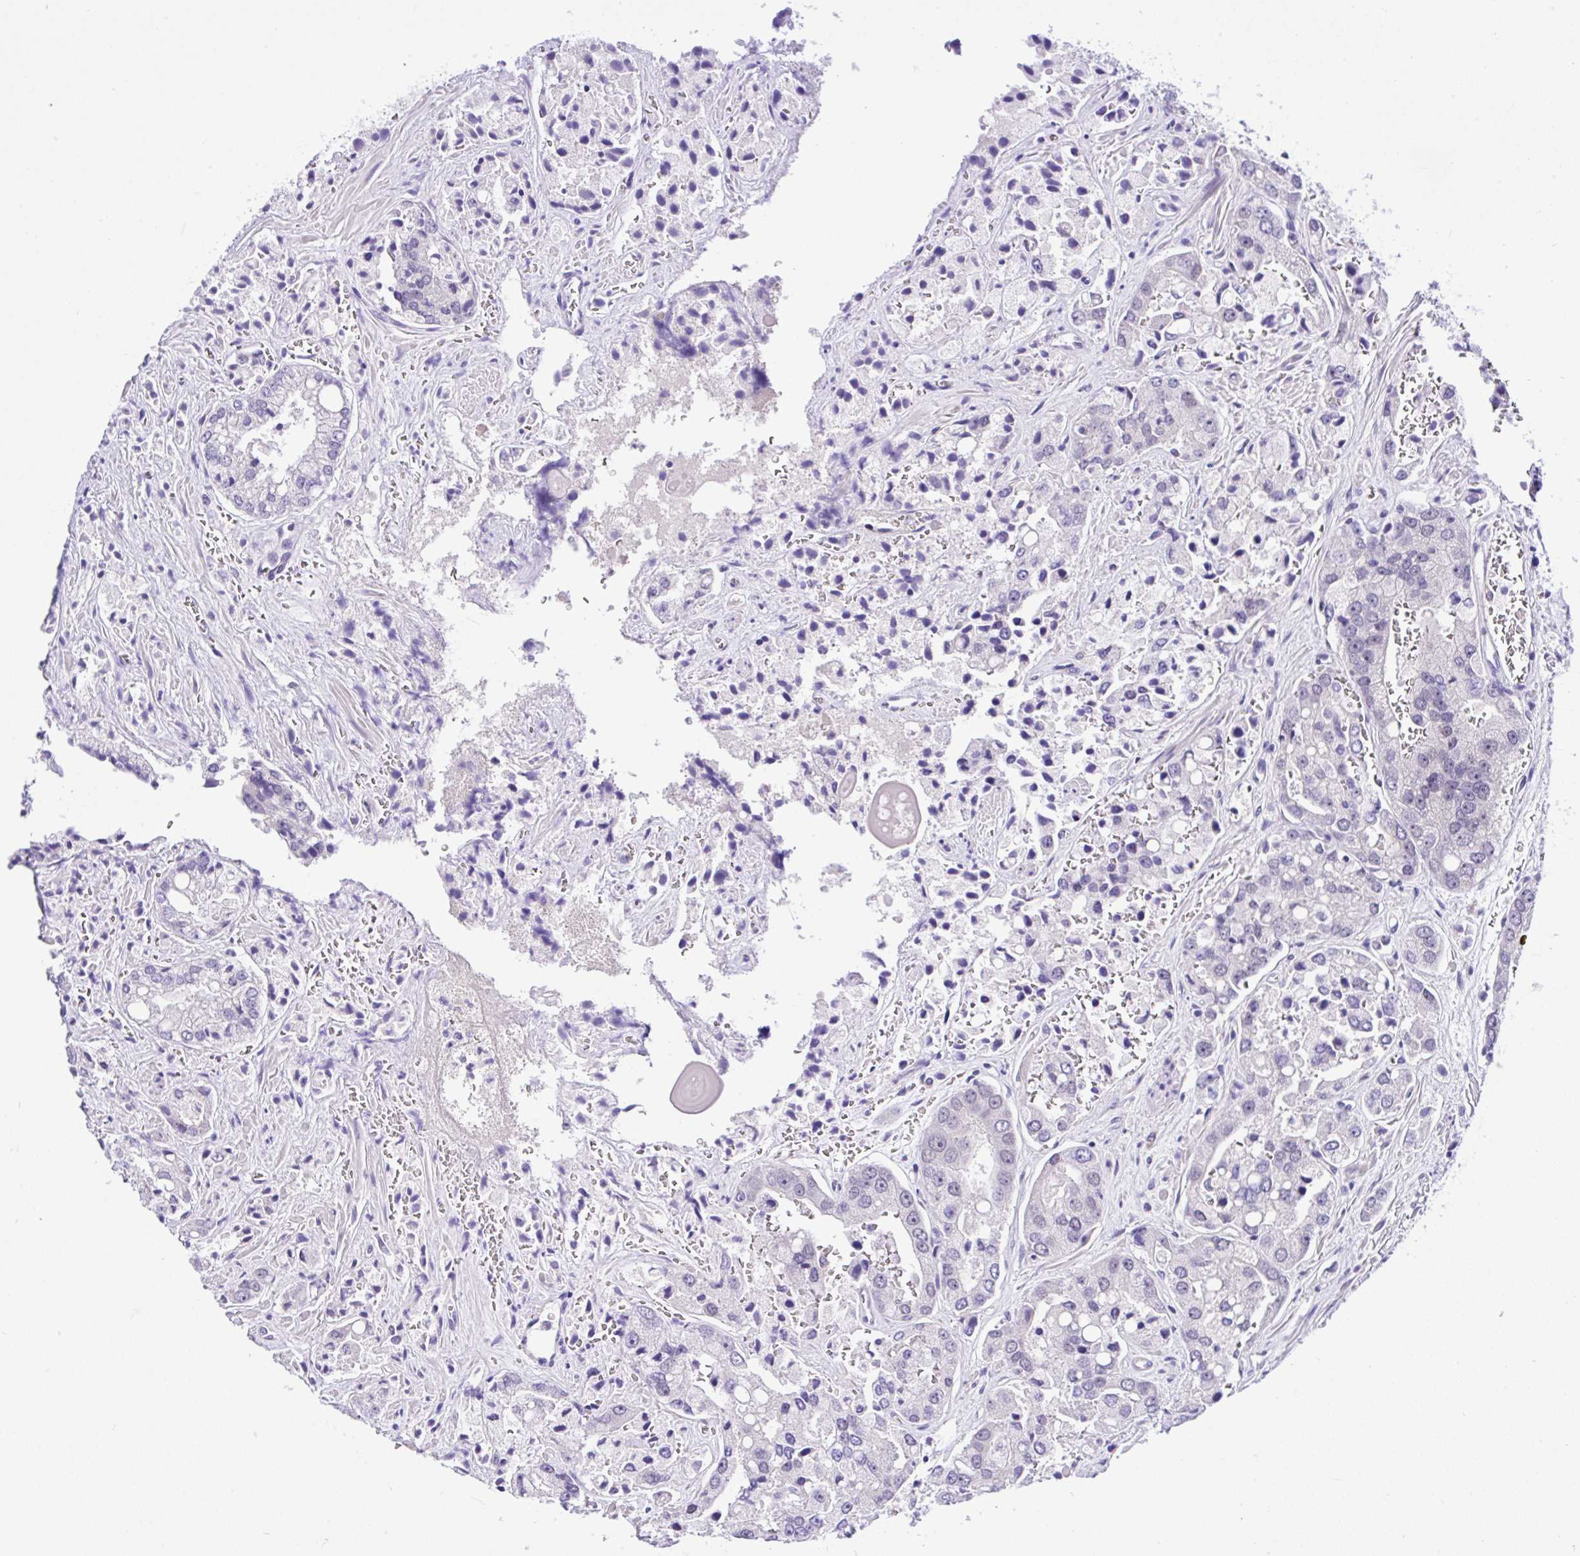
{"staining": {"intensity": "negative", "quantity": "none", "location": "none"}, "tissue": "prostate cancer", "cell_type": "Tumor cells", "image_type": "cancer", "snomed": [{"axis": "morphology", "description": "Normal tissue, NOS"}, {"axis": "morphology", "description": "Adenocarcinoma, High grade"}, {"axis": "topography", "description": "Prostate"}, {"axis": "topography", "description": "Peripheral nerve tissue"}], "caption": "A high-resolution micrograph shows immunohistochemistry staining of prostate high-grade adenocarcinoma, which shows no significant positivity in tumor cells.", "gene": "ANO4", "patient": {"sex": "male", "age": 68}}